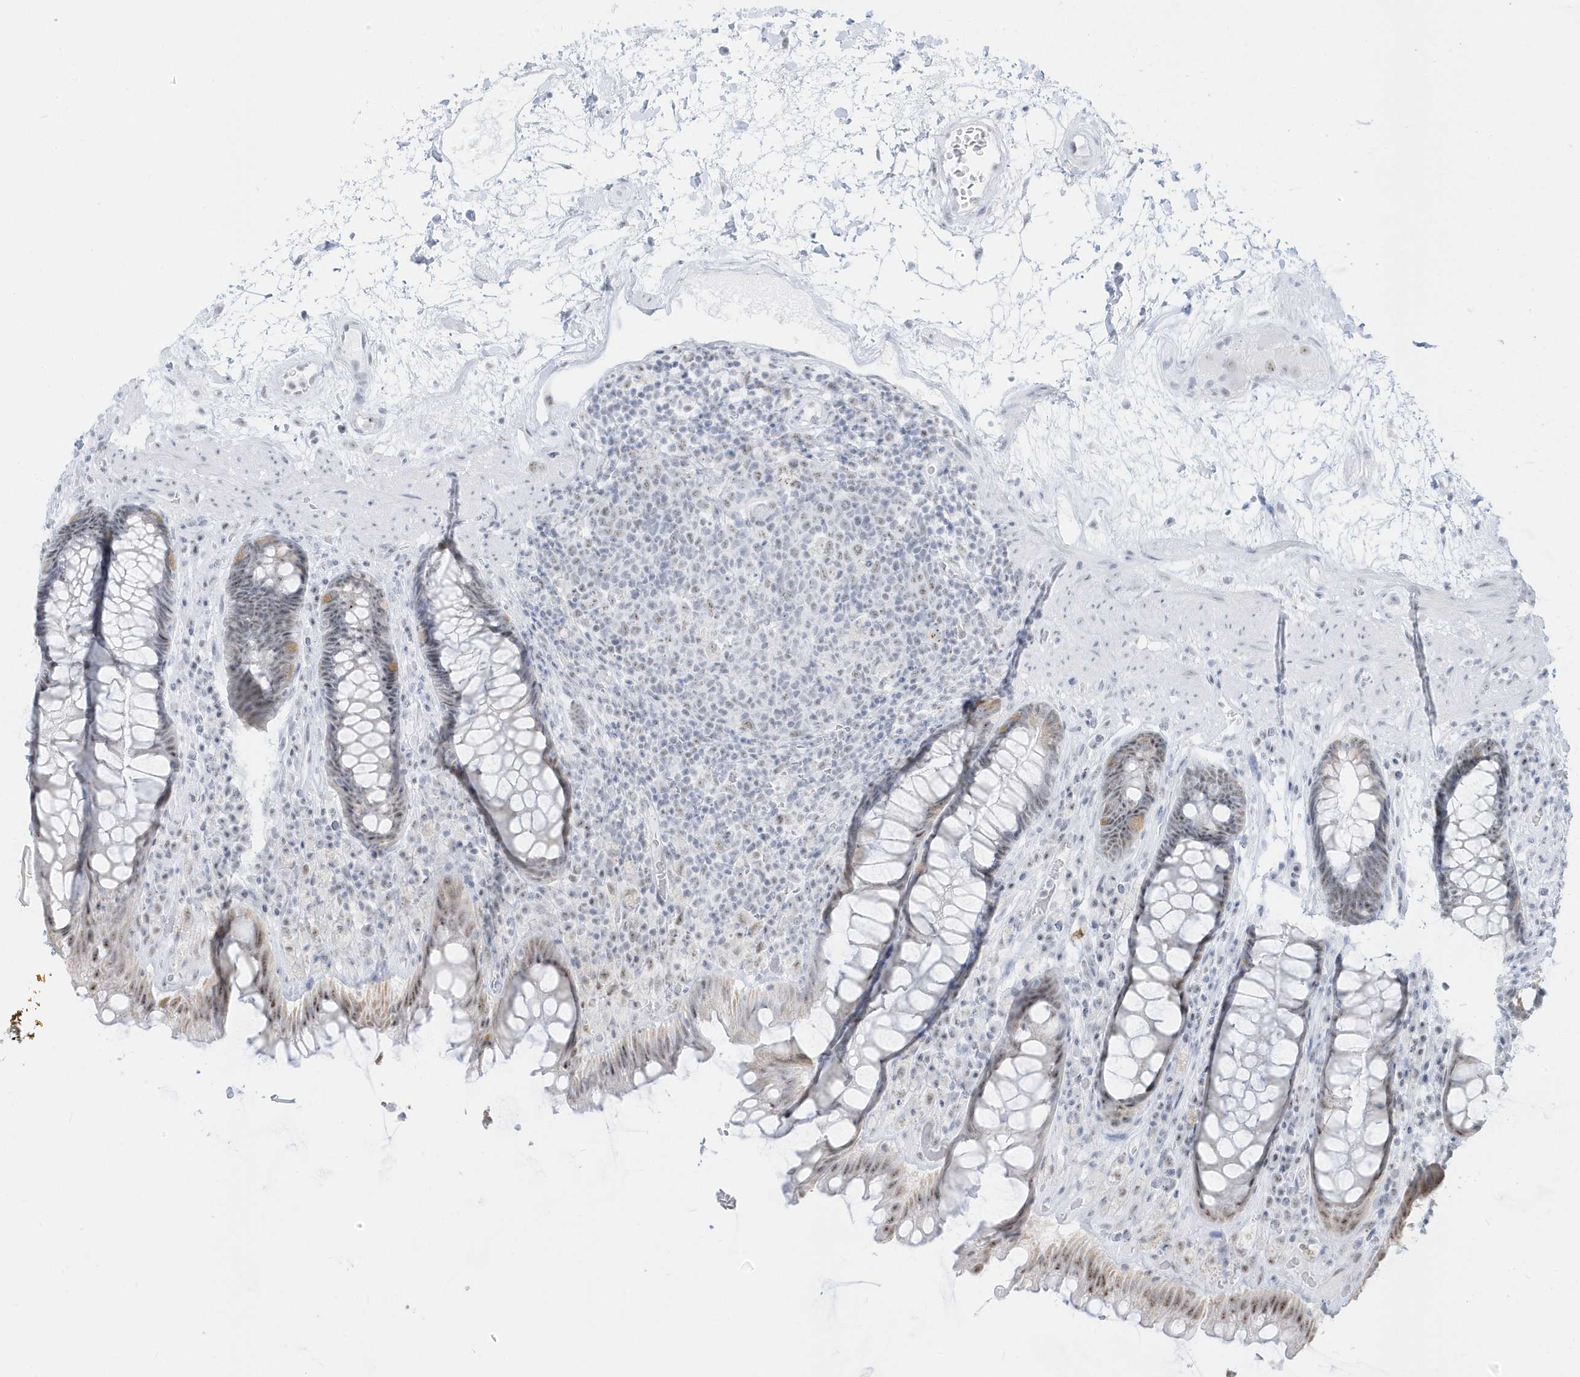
{"staining": {"intensity": "weak", "quantity": "25%-75%", "location": "nuclear"}, "tissue": "rectum", "cell_type": "Glandular cells", "image_type": "normal", "snomed": [{"axis": "morphology", "description": "Normal tissue, NOS"}, {"axis": "topography", "description": "Rectum"}], "caption": "Glandular cells demonstrate low levels of weak nuclear expression in approximately 25%-75% of cells in normal human rectum.", "gene": "PLEKHN1", "patient": {"sex": "male", "age": 64}}